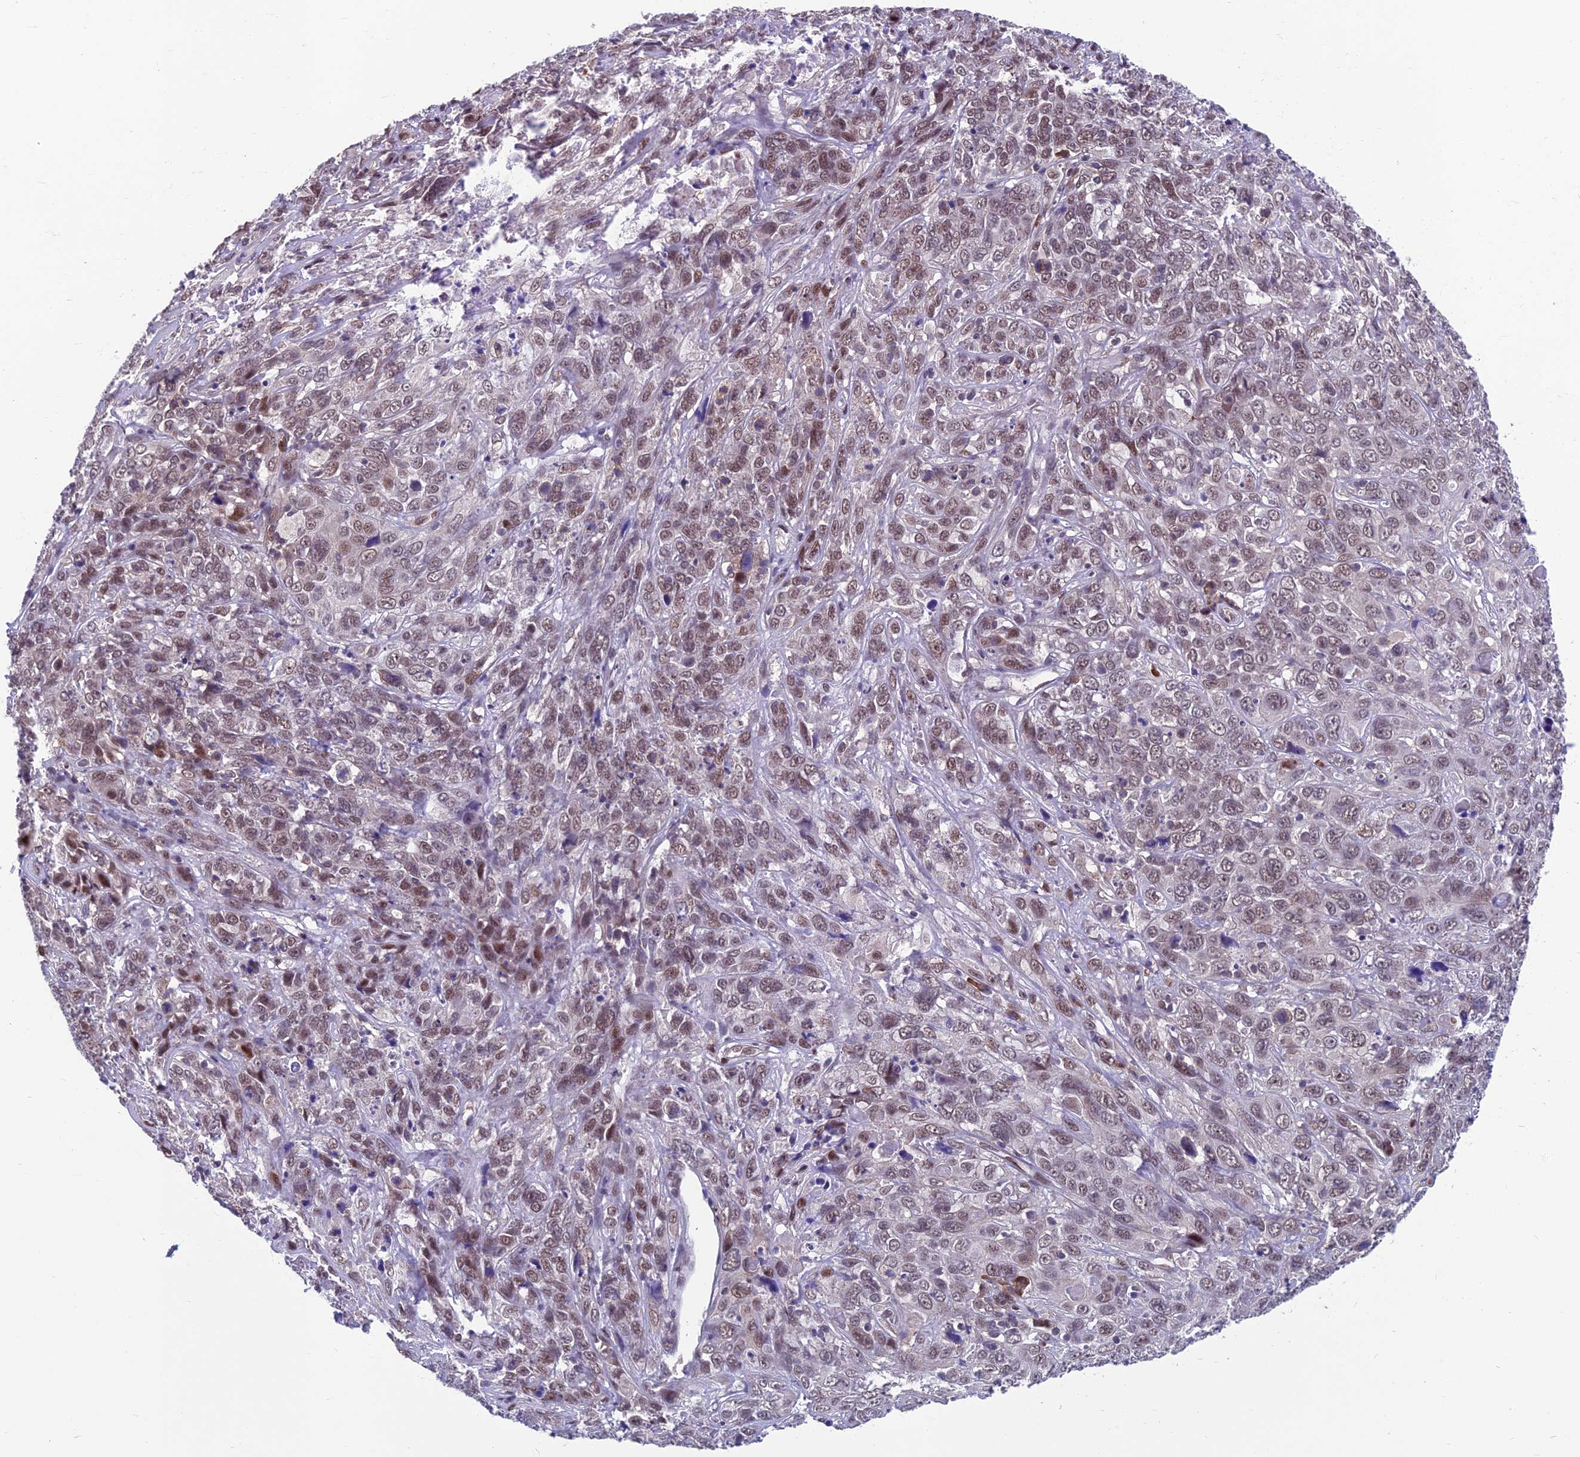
{"staining": {"intensity": "weak", "quantity": ">75%", "location": "nuclear"}, "tissue": "cervical cancer", "cell_type": "Tumor cells", "image_type": "cancer", "snomed": [{"axis": "morphology", "description": "Squamous cell carcinoma, NOS"}, {"axis": "topography", "description": "Cervix"}], "caption": "Brown immunohistochemical staining in human cervical squamous cell carcinoma displays weak nuclear expression in about >75% of tumor cells.", "gene": "KIAA1191", "patient": {"sex": "female", "age": 46}}